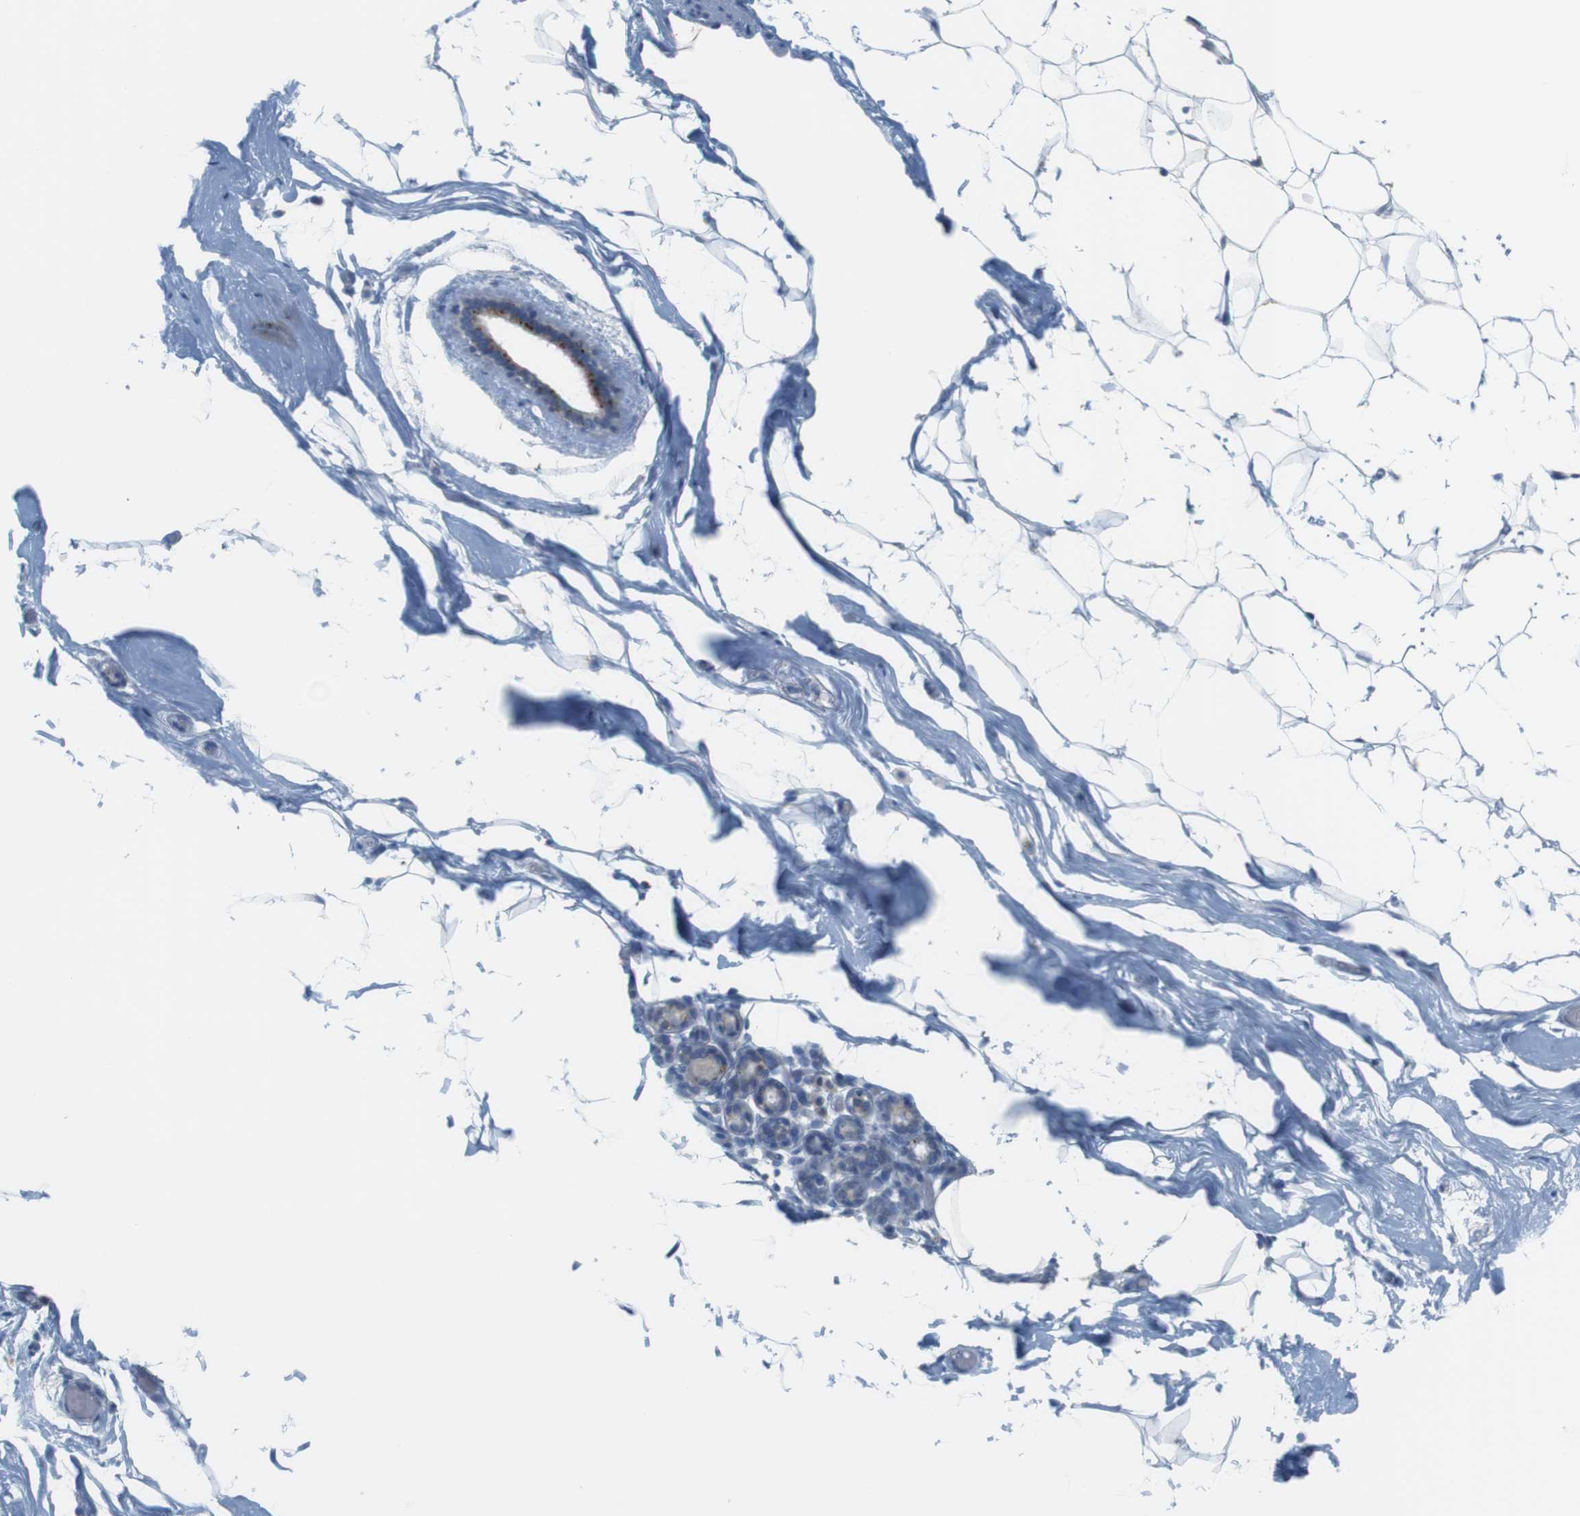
{"staining": {"intensity": "negative", "quantity": "none", "location": "none"}, "tissue": "adipose tissue", "cell_type": "Adipocytes", "image_type": "normal", "snomed": [{"axis": "morphology", "description": "Normal tissue, NOS"}, {"axis": "topography", "description": "Breast"}, {"axis": "topography", "description": "Soft tissue"}], "caption": "Adipose tissue stained for a protein using immunohistochemistry (IHC) shows no positivity adipocytes.", "gene": "YIPF1", "patient": {"sex": "female", "age": 75}}